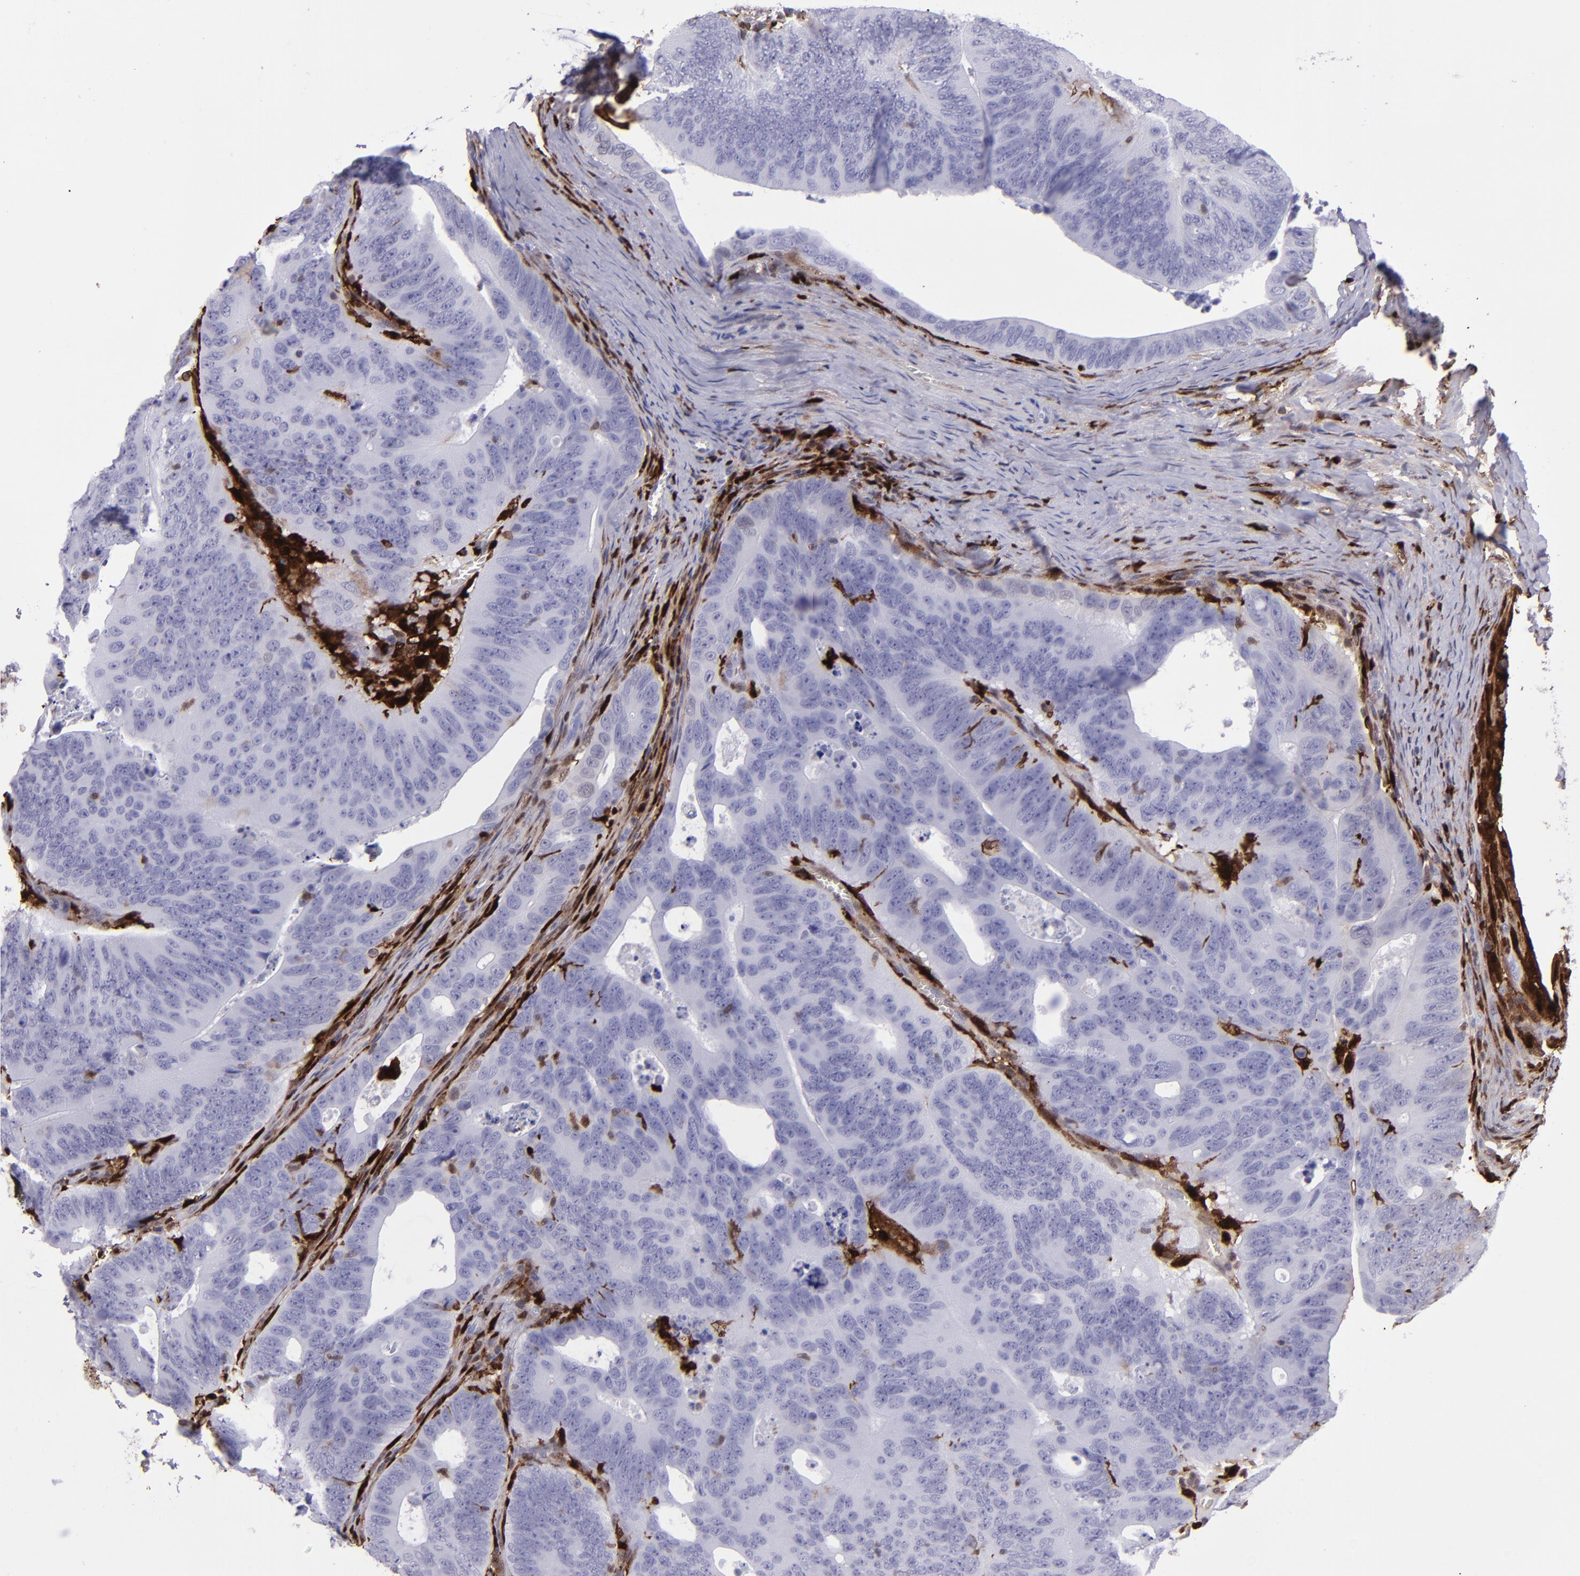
{"staining": {"intensity": "negative", "quantity": "none", "location": "none"}, "tissue": "colorectal cancer", "cell_type": "Tumor cells", "image_type": "cancer", "snomed": [{"axis": "morphology", "description": "Adenocarcinoma, NOS"}, {"axis": "topography", "description": "Colon"}], "caption": "Micrograph shows no significant protein expression in tumor cells of colorectal cancer (adenocarcinoma).", "gene": "TYMP", "patient": {"sex": "female", "age": 55}}